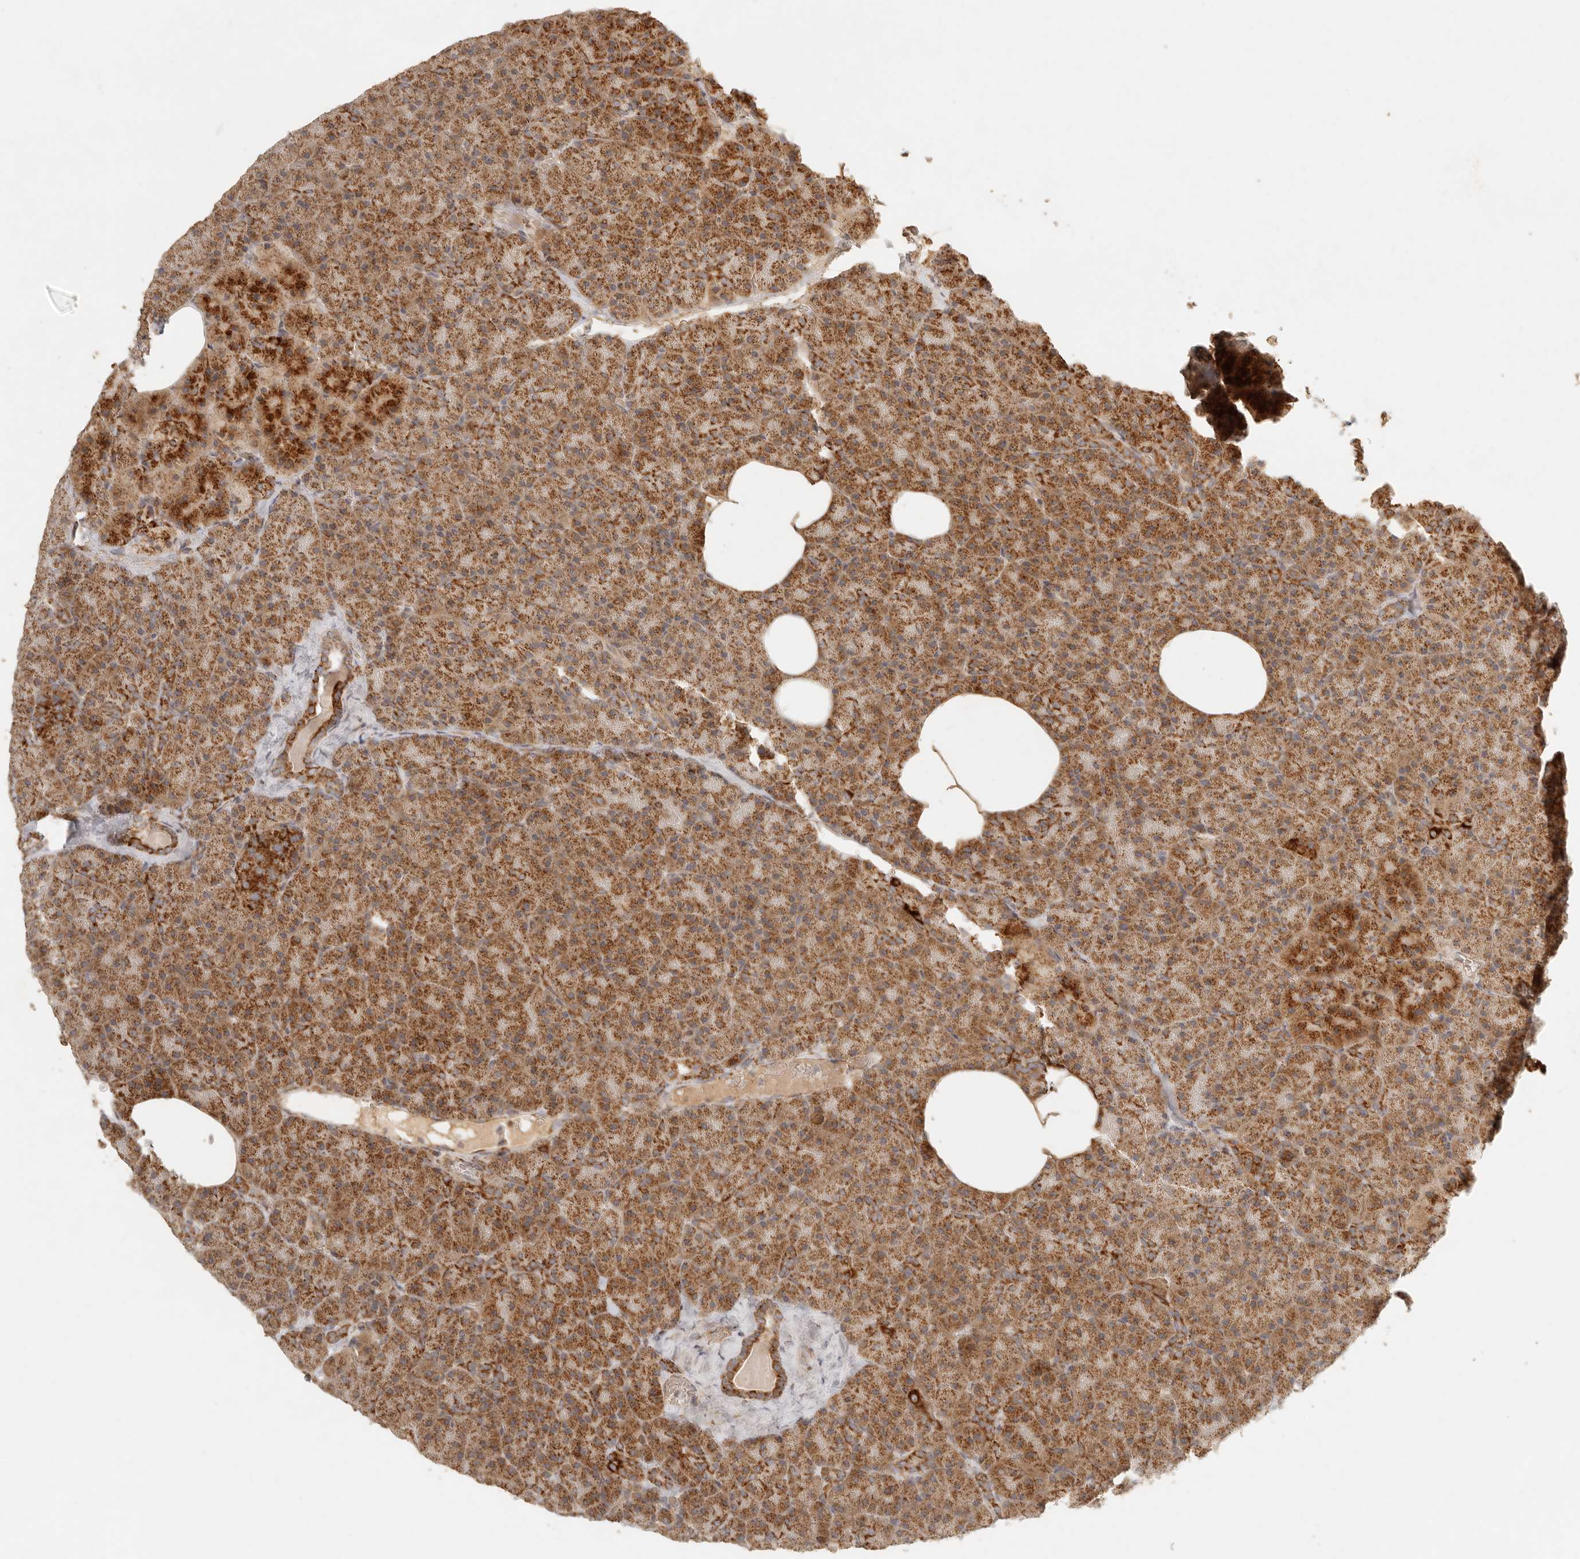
{"staining": {"intensity": "strong", "quantity": ">75%", "location": "cytoplasmic/membranous"}, "tissue": "pancreas", "cell_type": "Exocrine glandular cells", "image_type": "normal", "snomed": [{"axis": "morphology", "description": "Normal tissue, NOS"}, {"axis": "morphology", "description": "Carcinoid, malignant, NOS"}, {"axis": "topography", "description": "Pancreas"}], "caption": "Approximately >75% of exocrine glandular cells in unremarkable pancreas reveal strong cytoplasmic/membranous protein positivity as visualized by brown immunohistochemical staining.", "gene": "MRPL55", "patient": {"sex": "female", "age": 35}}